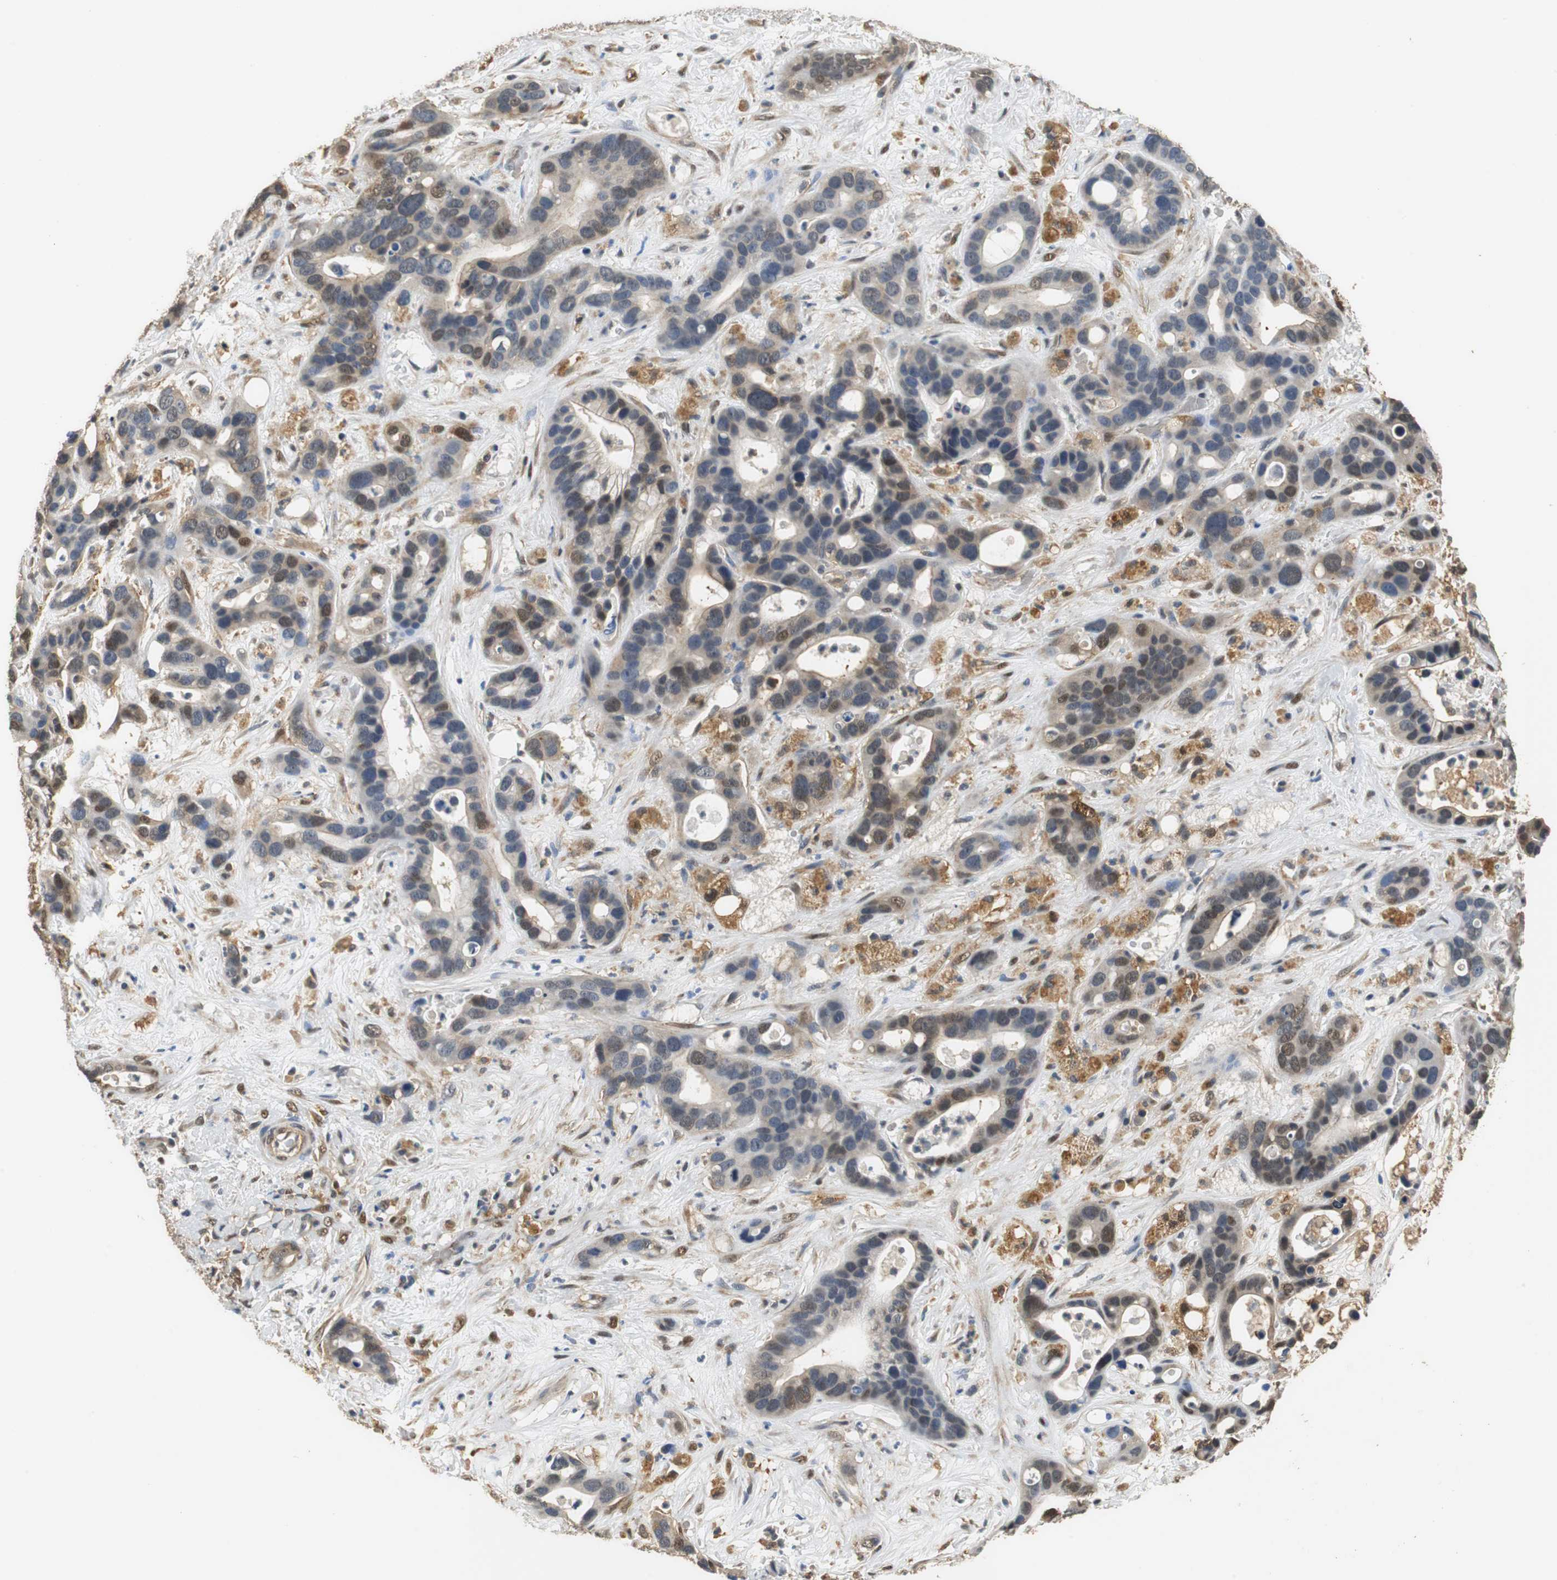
{"staining": {"intensity": "moderate", "quantity": ">75%", "location": "cytoplasmic/membranous,nuclear"}, "tissue": "liver cancer", "cell_type": "Tumor cells", "image_type": "cancer", "snomed": [{"axis": "morphology", "description": "Cholangiocarcinoma"}, {"axis": "topography", "description": "Liver"}], "caption": "The photomicrograph shows immunohistochemical staining of cholangiocarcinoma (liver). There is moderate cytoplasmic/membranous and nuclear positivity is present in about >75% of tumor cells.", "gene": "UBQLN2", "patient": {"sex": "female", "age": 65}}